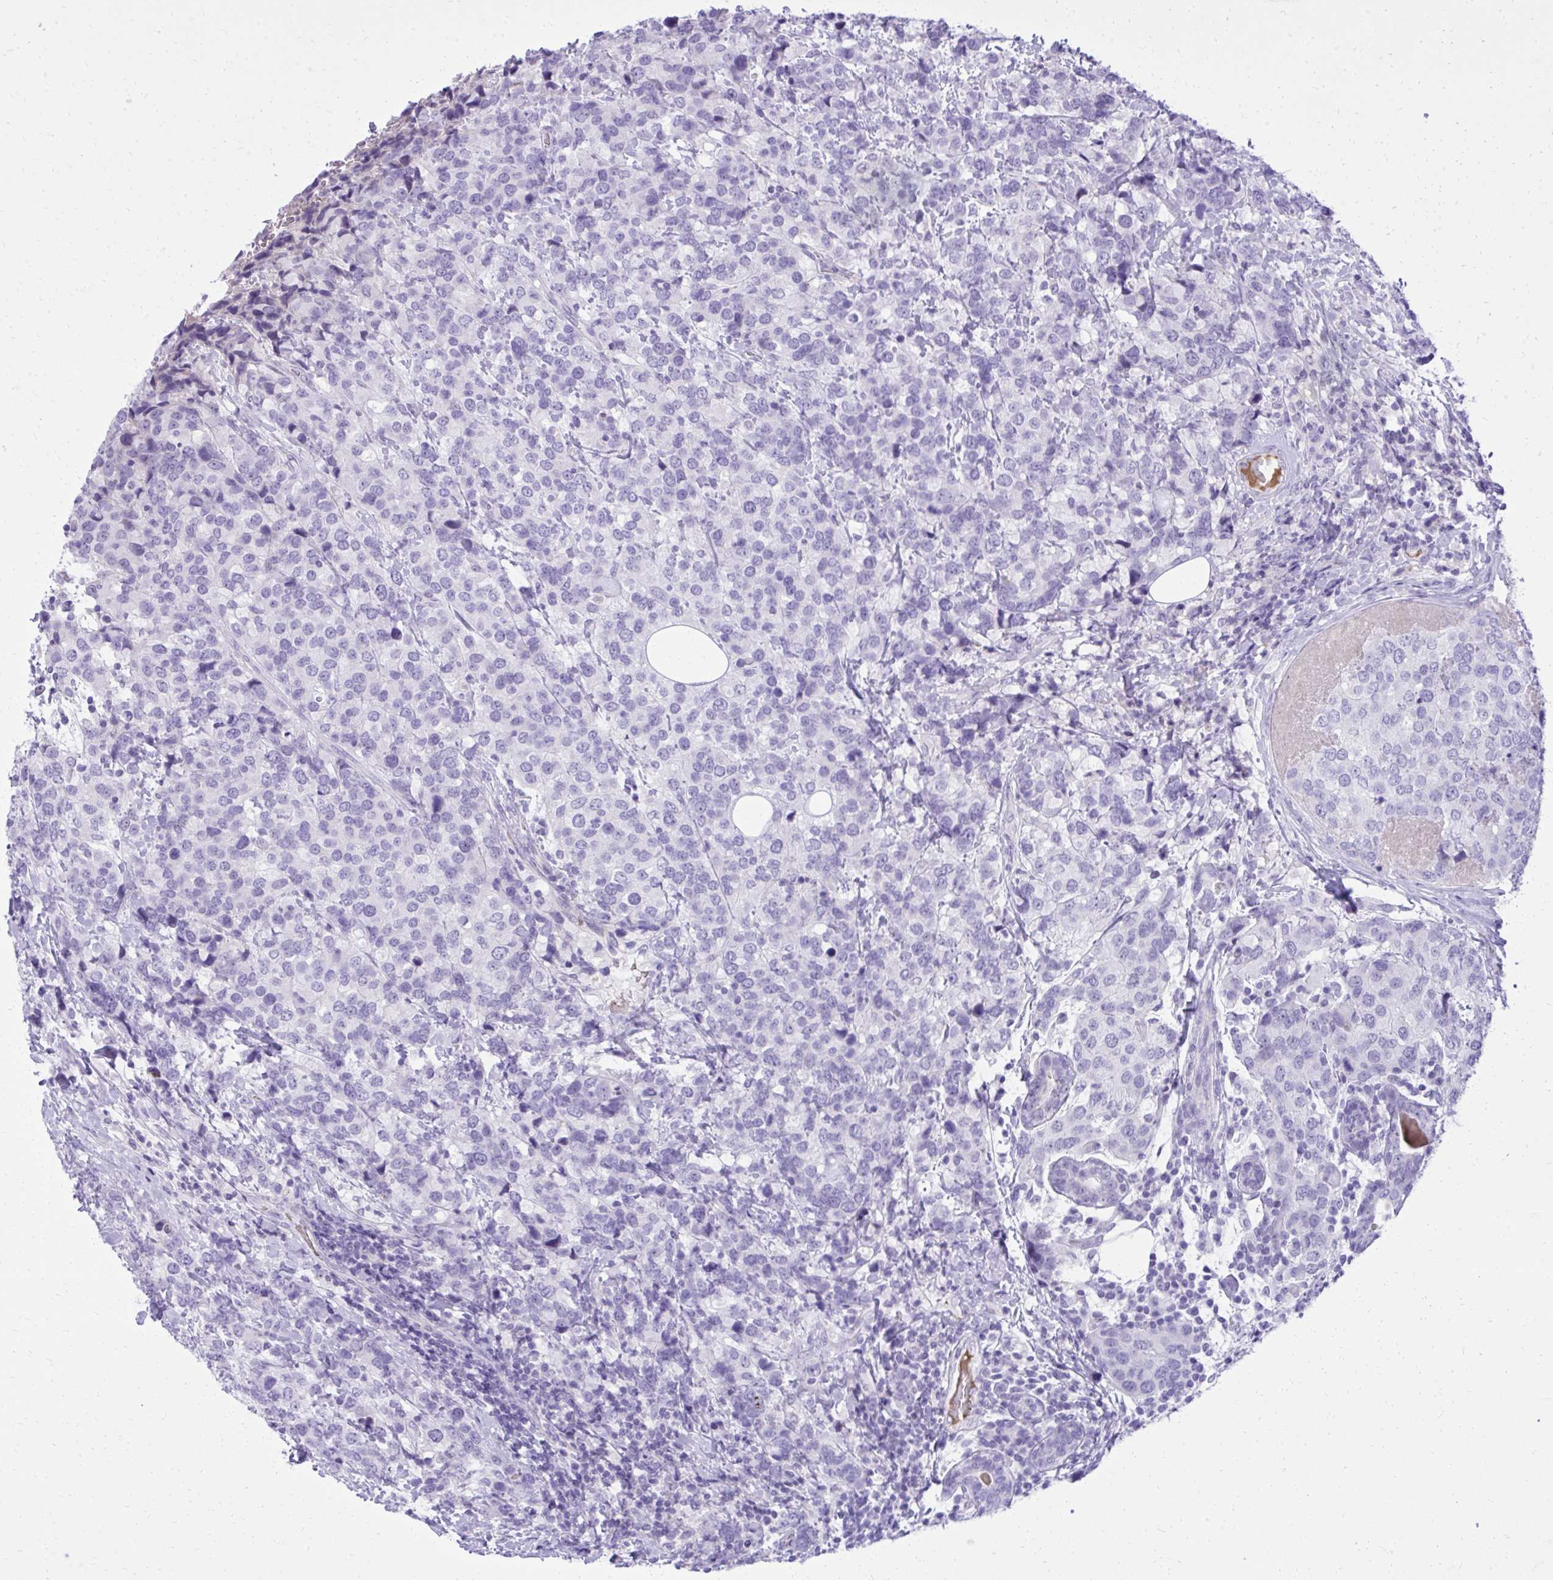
{"staining": {"intensity": "negative", "quantity": "none", "location": "none"}, "tissue": "breast cancer", "cell_type": "Tumor cells", "image_type": "cancer", "snomed": [{"axis": "morphology", "description": "Lobular carcinoma"}, {"axis": "topography", "description": "Breast"}], "caption": "A photomicrograph of human breast cancer is negative for staining in tumor cells.", "gene": "PITPNM3", "patient": {"sex": "female", "age": 59}}